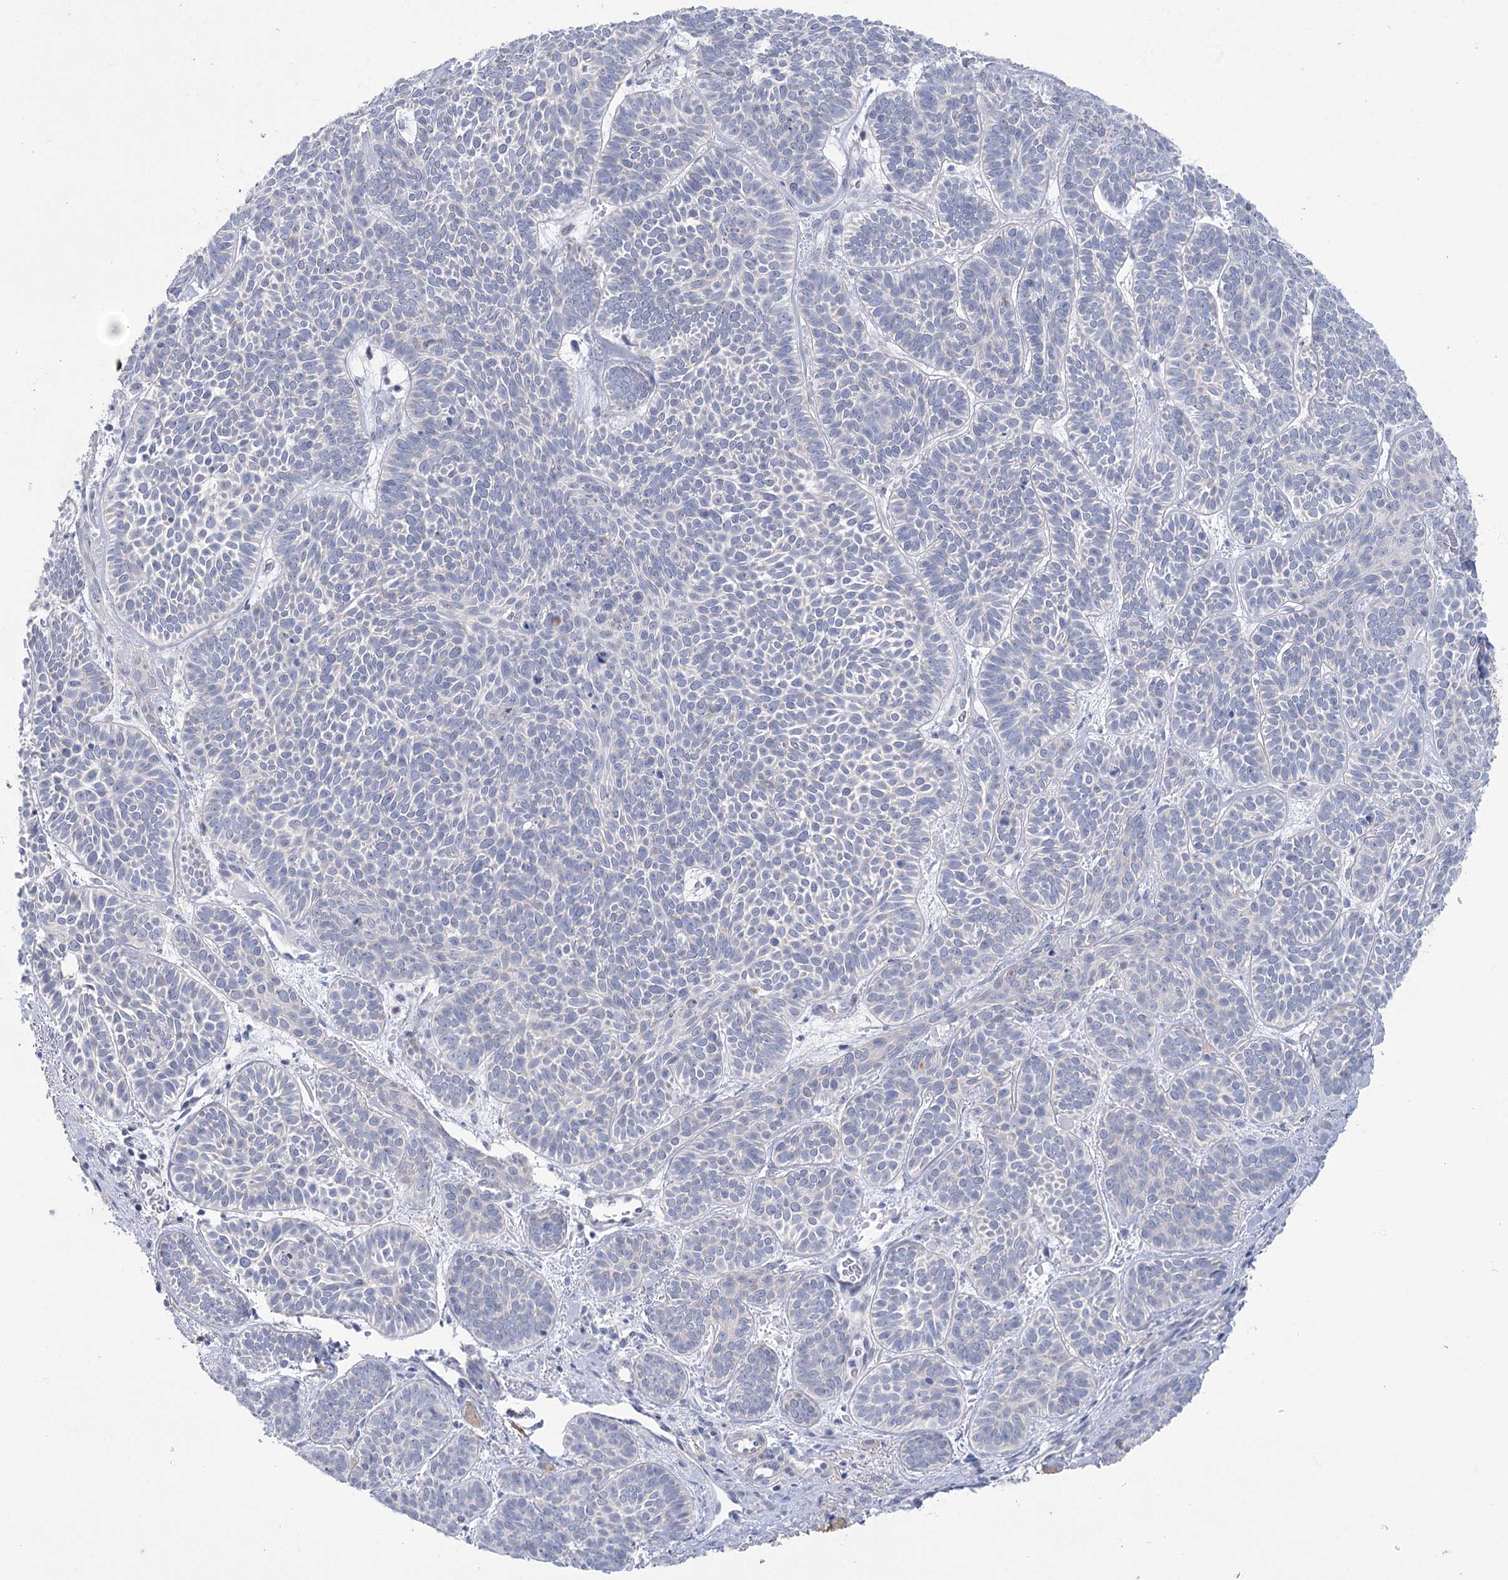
{"staining": {"intensity": "negative", "quantity": "none", "location": "none"}, "tissue": "skin cancer", "cell_type": "Tumor cells", "image_type": "cancer", "snomed": [{"axis": "morphology", "description": "Basal cell carcinoma"}, {"axis": "topography", "description": "Skin"}], "caption": "This is an immunohistochemistry (IHC) histopathology image of human basal cell carcinoma (skin). There is no staining in tumor cells.", "gene": "CCDC88A", "patient": {"sex": "male", "age": 85}}